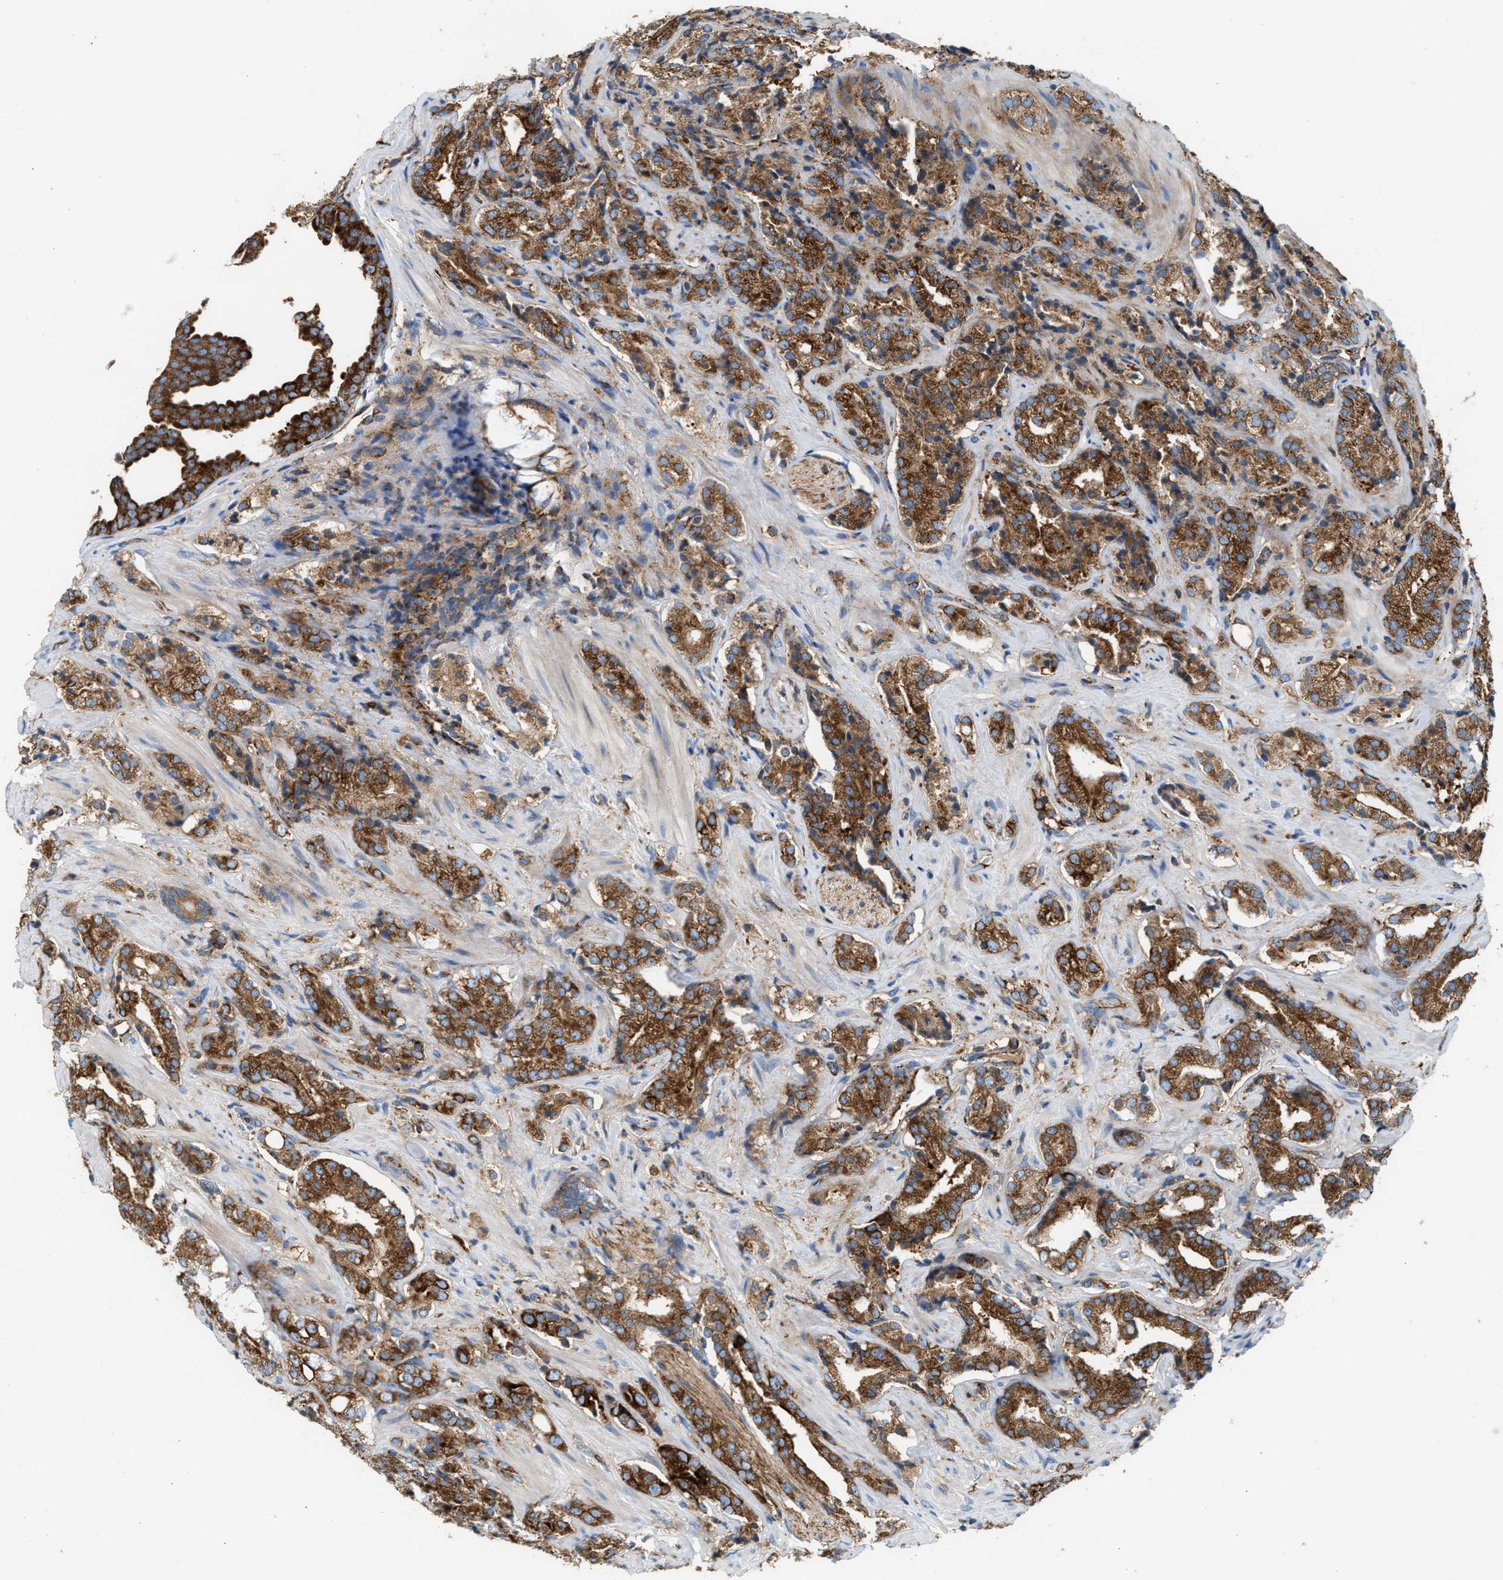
{"staining": {"intensity": "strong", "quantity": ">75%", "location": "cytoplasmic/membranous"}, "tissue": "prostate cancer", "cell_type": "Tumor cells", "image_type": "cancer", "snomed": [{"axis": "morphology", "description": "Adenocarcinoma, High grade"}, {"axis": "topography", "description": "Prostate"}], "caption": "A brown stain labels strong cytoplasmic/membranous staining of a protein in human high-grade adenocarcinoma (prostate) tumor cells.", "gene": "TBC1D15", "patient": {"sex": "male", "age": 71}}